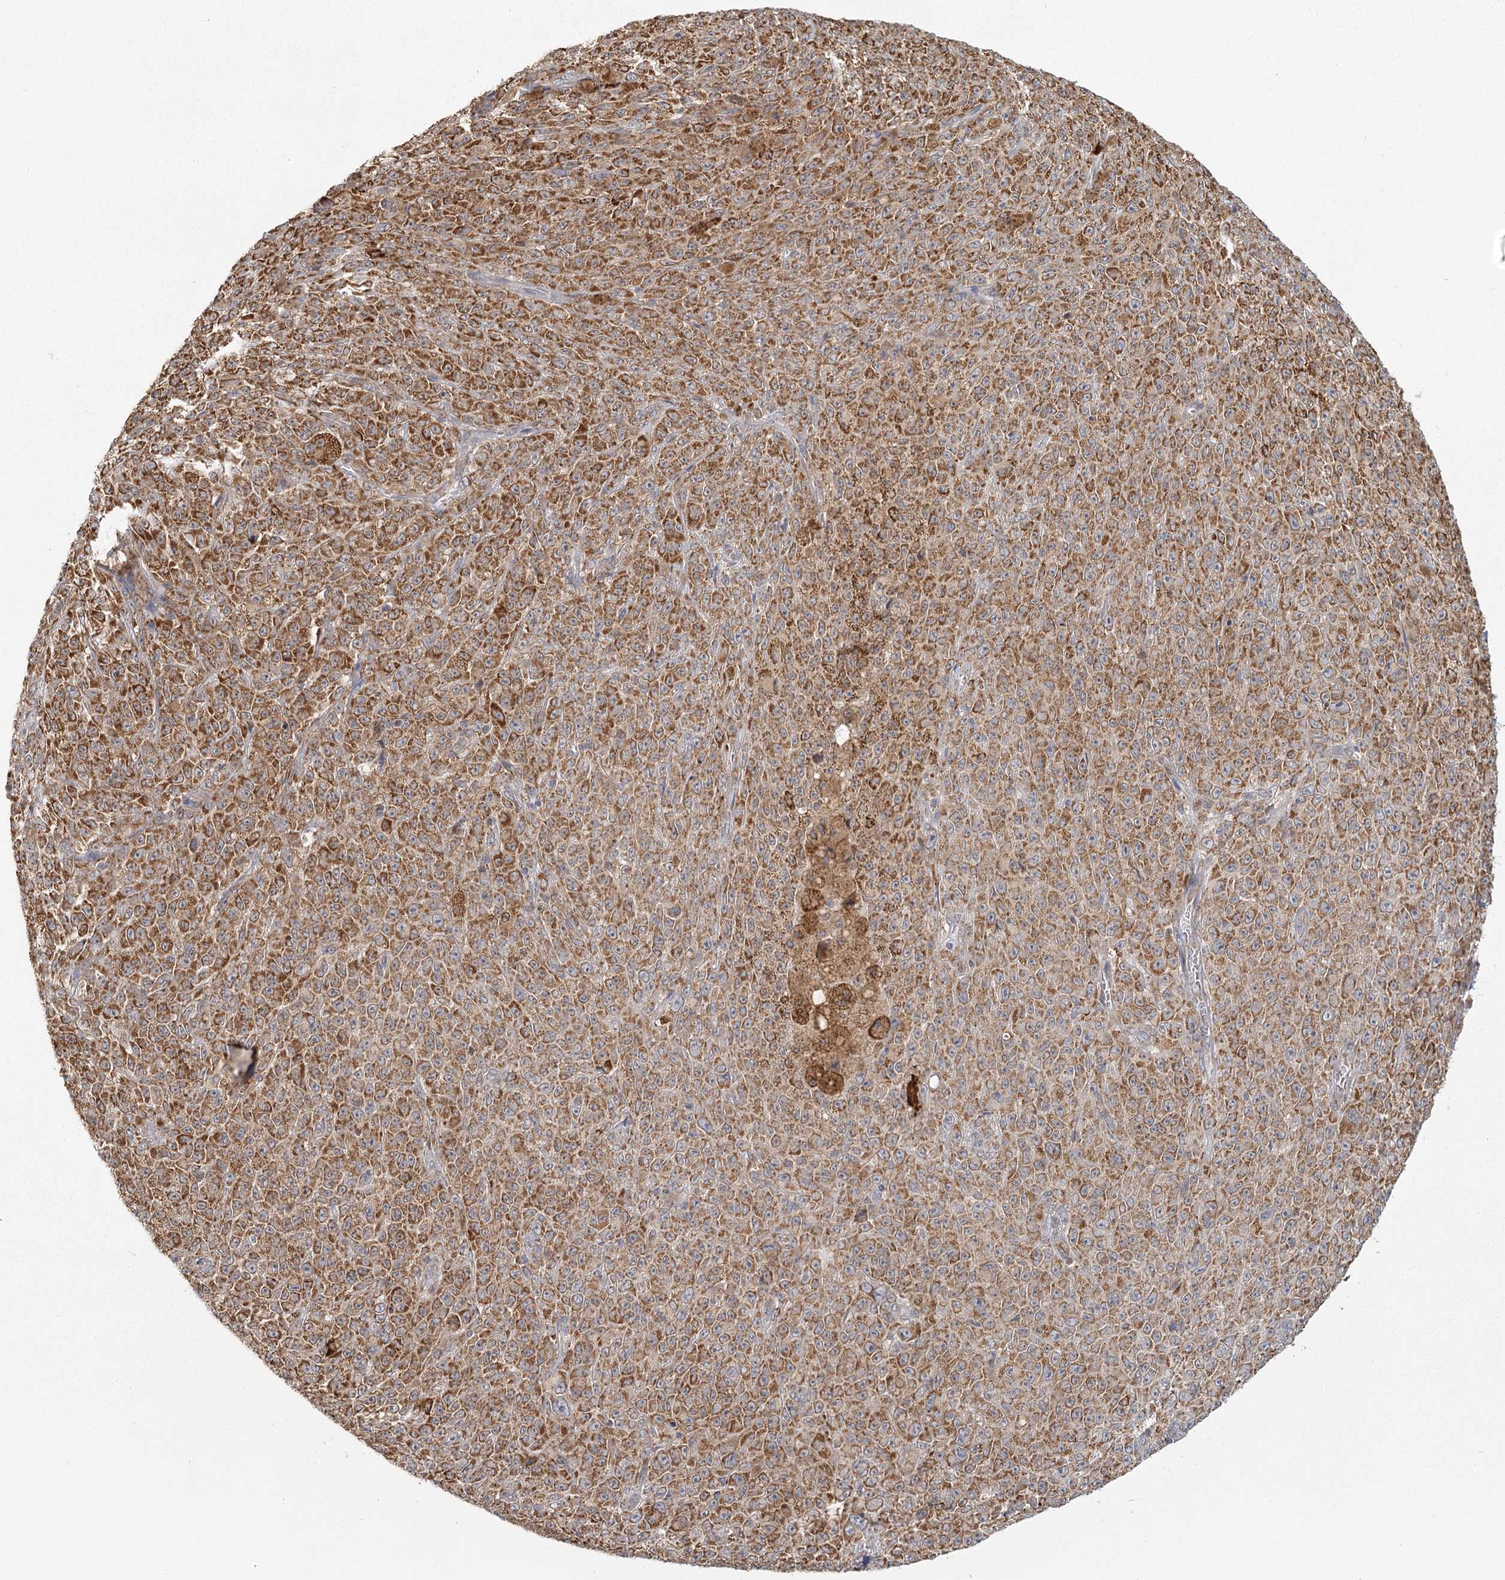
{"staining": {"intensity": "moderate", "quantity": ">75%", "location": "cytoplasmic/membranous"}, "tissue": "melanoma", "cell_type": "Tumor cells", "image_type": "cancer", "snomed": [{"axis": "morphology", "description": "Malignant melanoma, NOS"}, {"axis": "topography", "description": "Skin"}], "caption": "The histopathology image exhibits immunohistochemical staining of malignant melanoma. There is moderate cytoplasmic/membranous positivity is appreciated in about >75% of tumor cells.", "gene": "LACTB", "patient": {"sex": "female", "age": 82}}